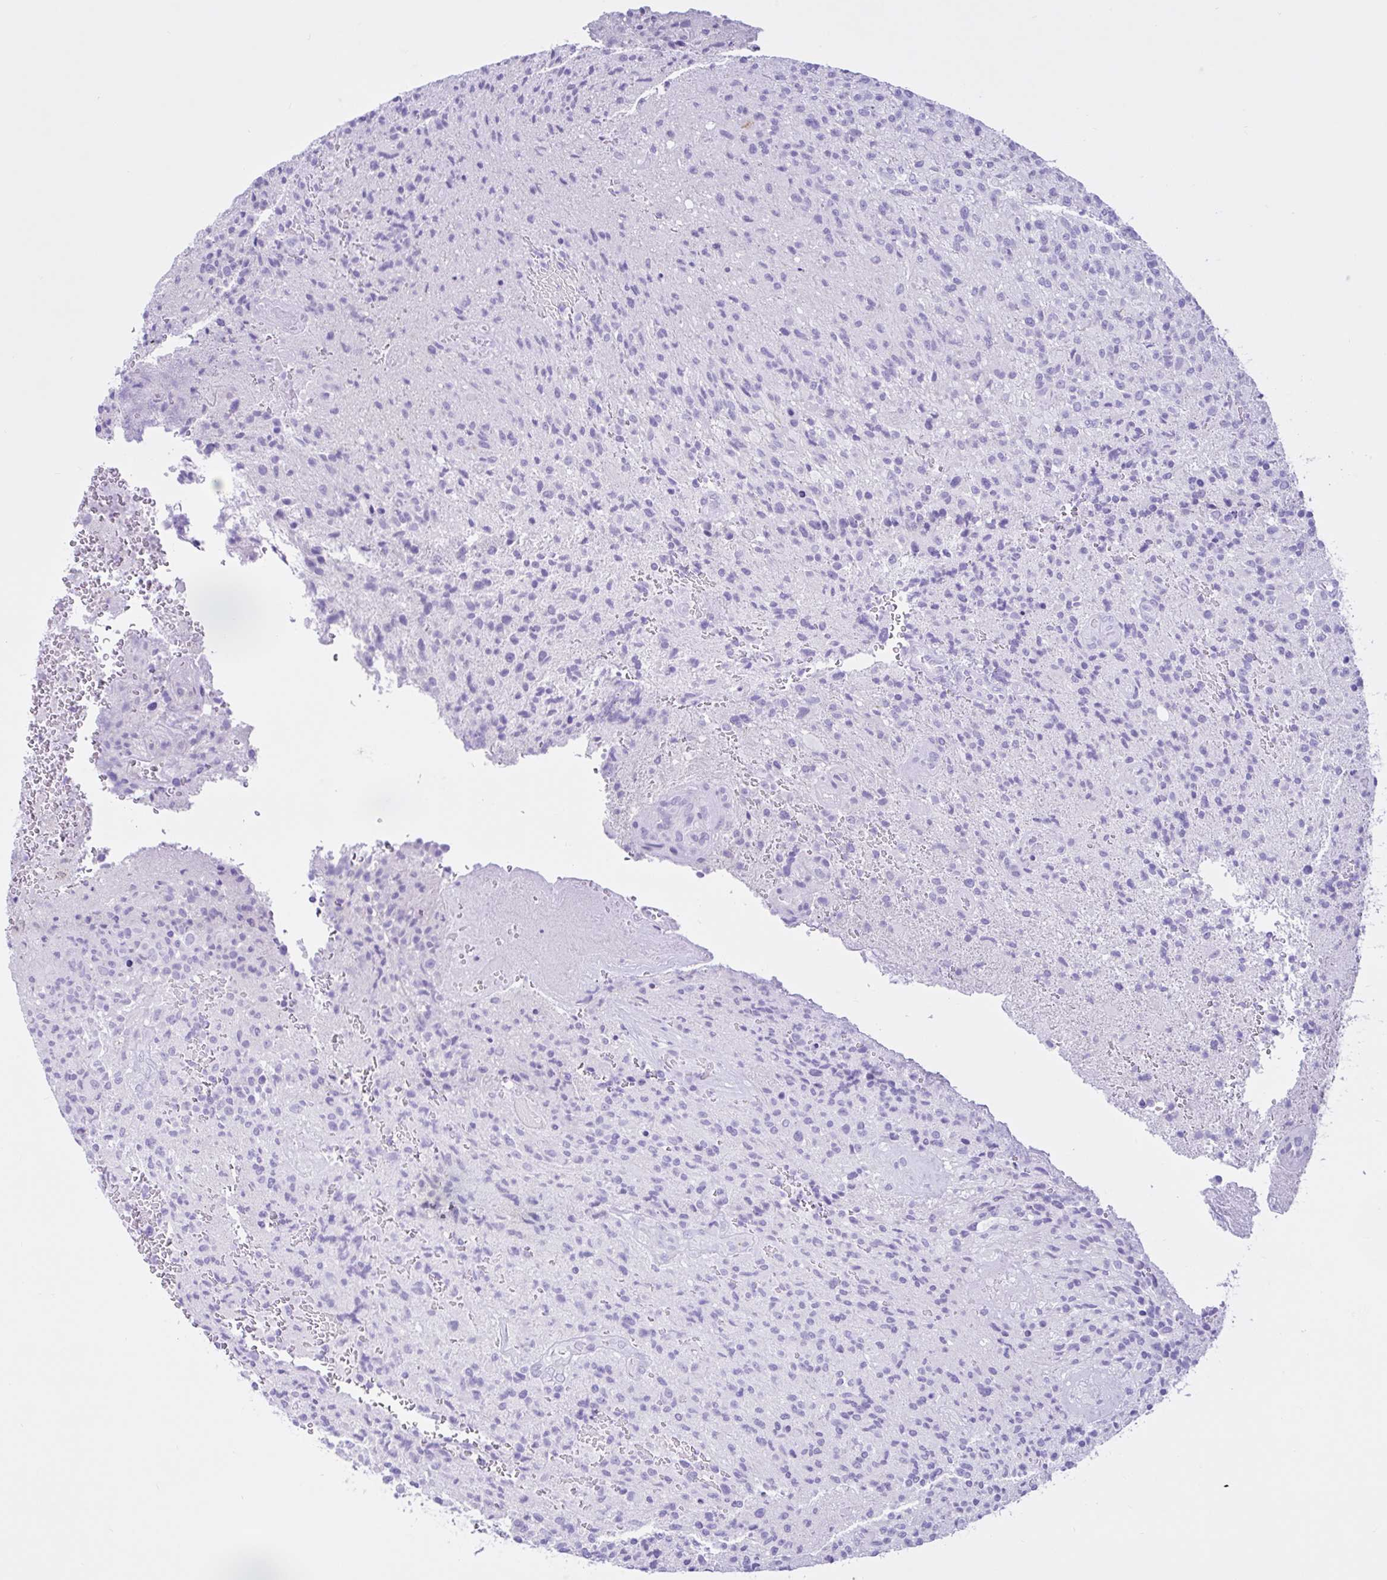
{"staining": {"intensity": "negative", "quantity": "none", "location": "none"}, "tissue": "glioma", "cell_type": "Tumor cells", "image_type": "cancer", "snomed": [{"axis": "morphology", "description": "Normal tissue, NOS"}, {"axis": "morphology", "description": "Glioma, malignant, High grade"}, {"axis": "topography", "description": "Cerebral cortex"}], "caption": "A high-resolution histopathology image shows immunohistochemistry (IHC) staining of glioma, which displays no significant expression in tumor cells.", "gene": "CYP19A1", "patient": {"sex": "male", "age": 56}}